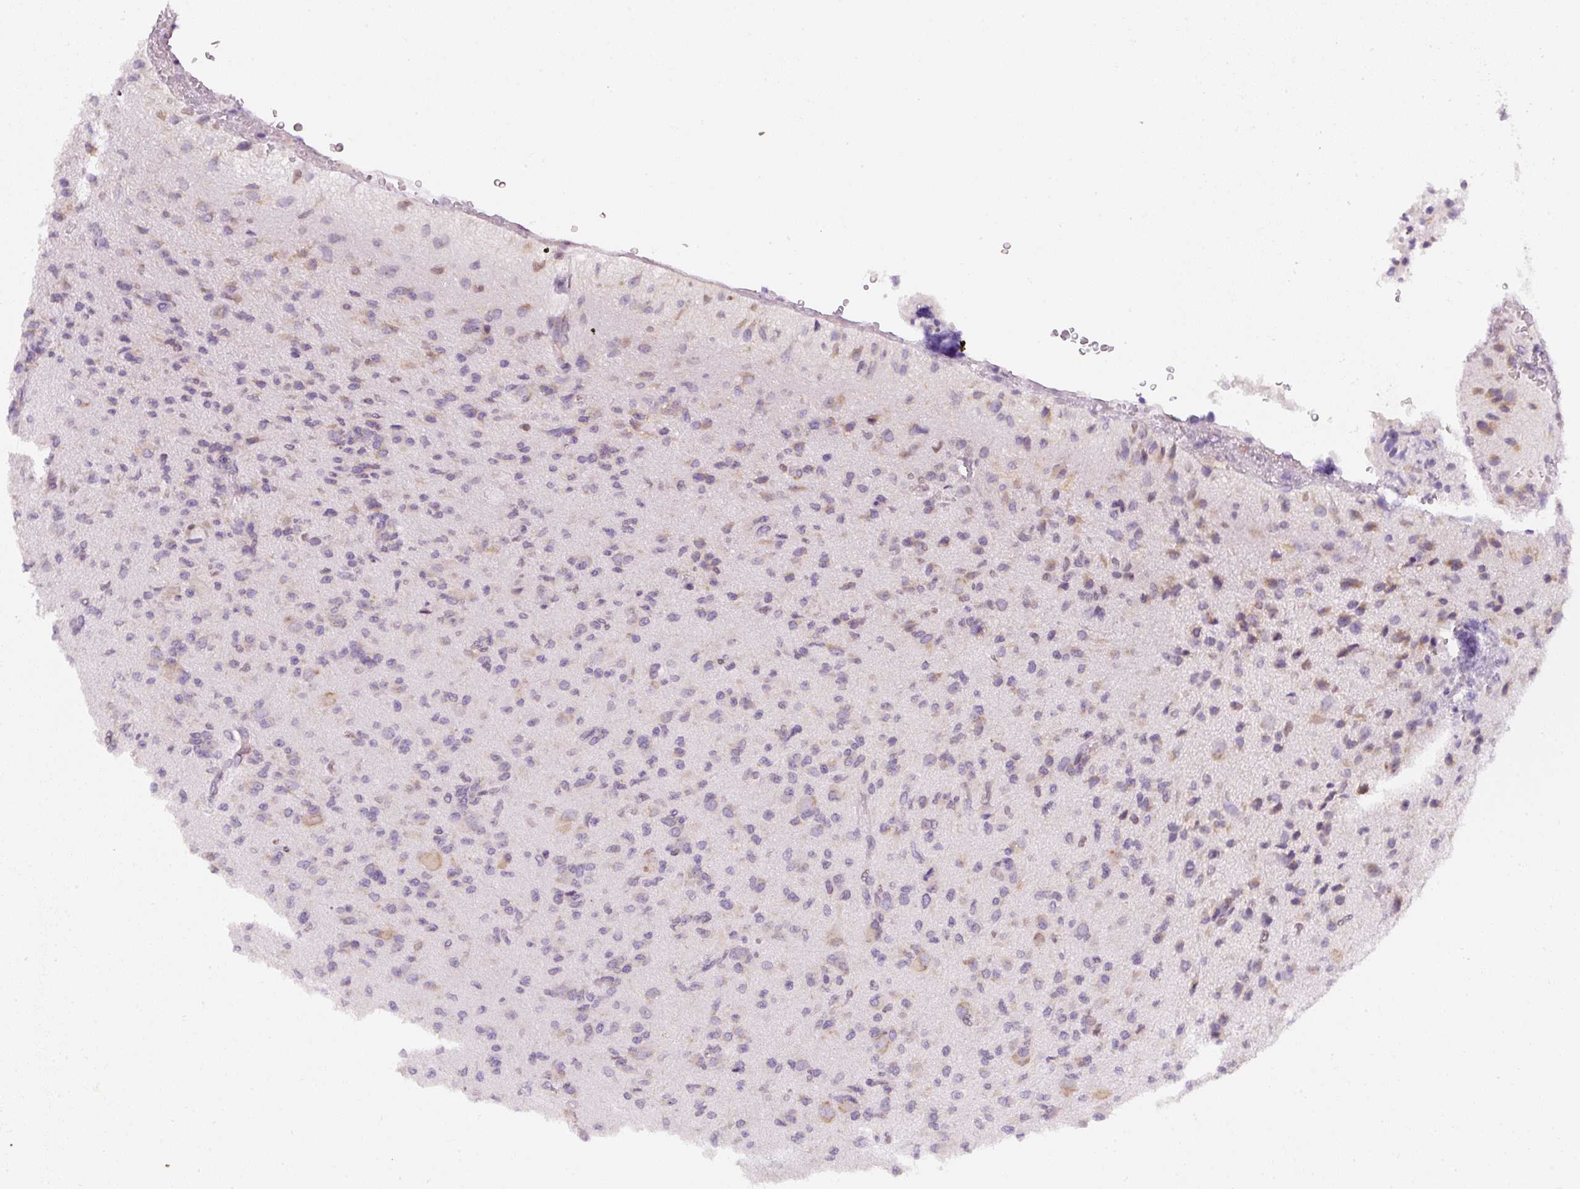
{"staining": {"intensity": "moderate", "quantity": "<25%", "location": "cytoplasmic/membranous"}, "tissue": "glioma", "cell_type": "Tumor cells", "image_type": "cancer", "snomed": [{"axis": "morphology", "description": "Glioma, malignant, High grade"}, {"axis": "topography", "description": "Brain"}], "caption": "DAB immunohistochemical staining of human glioma exhibits moderate cytoplasmic/membranous protein positivity in approximately <25% of tumor cells.", "gene": "DDOST", "patient": {"sex": "male", "age": 36}}